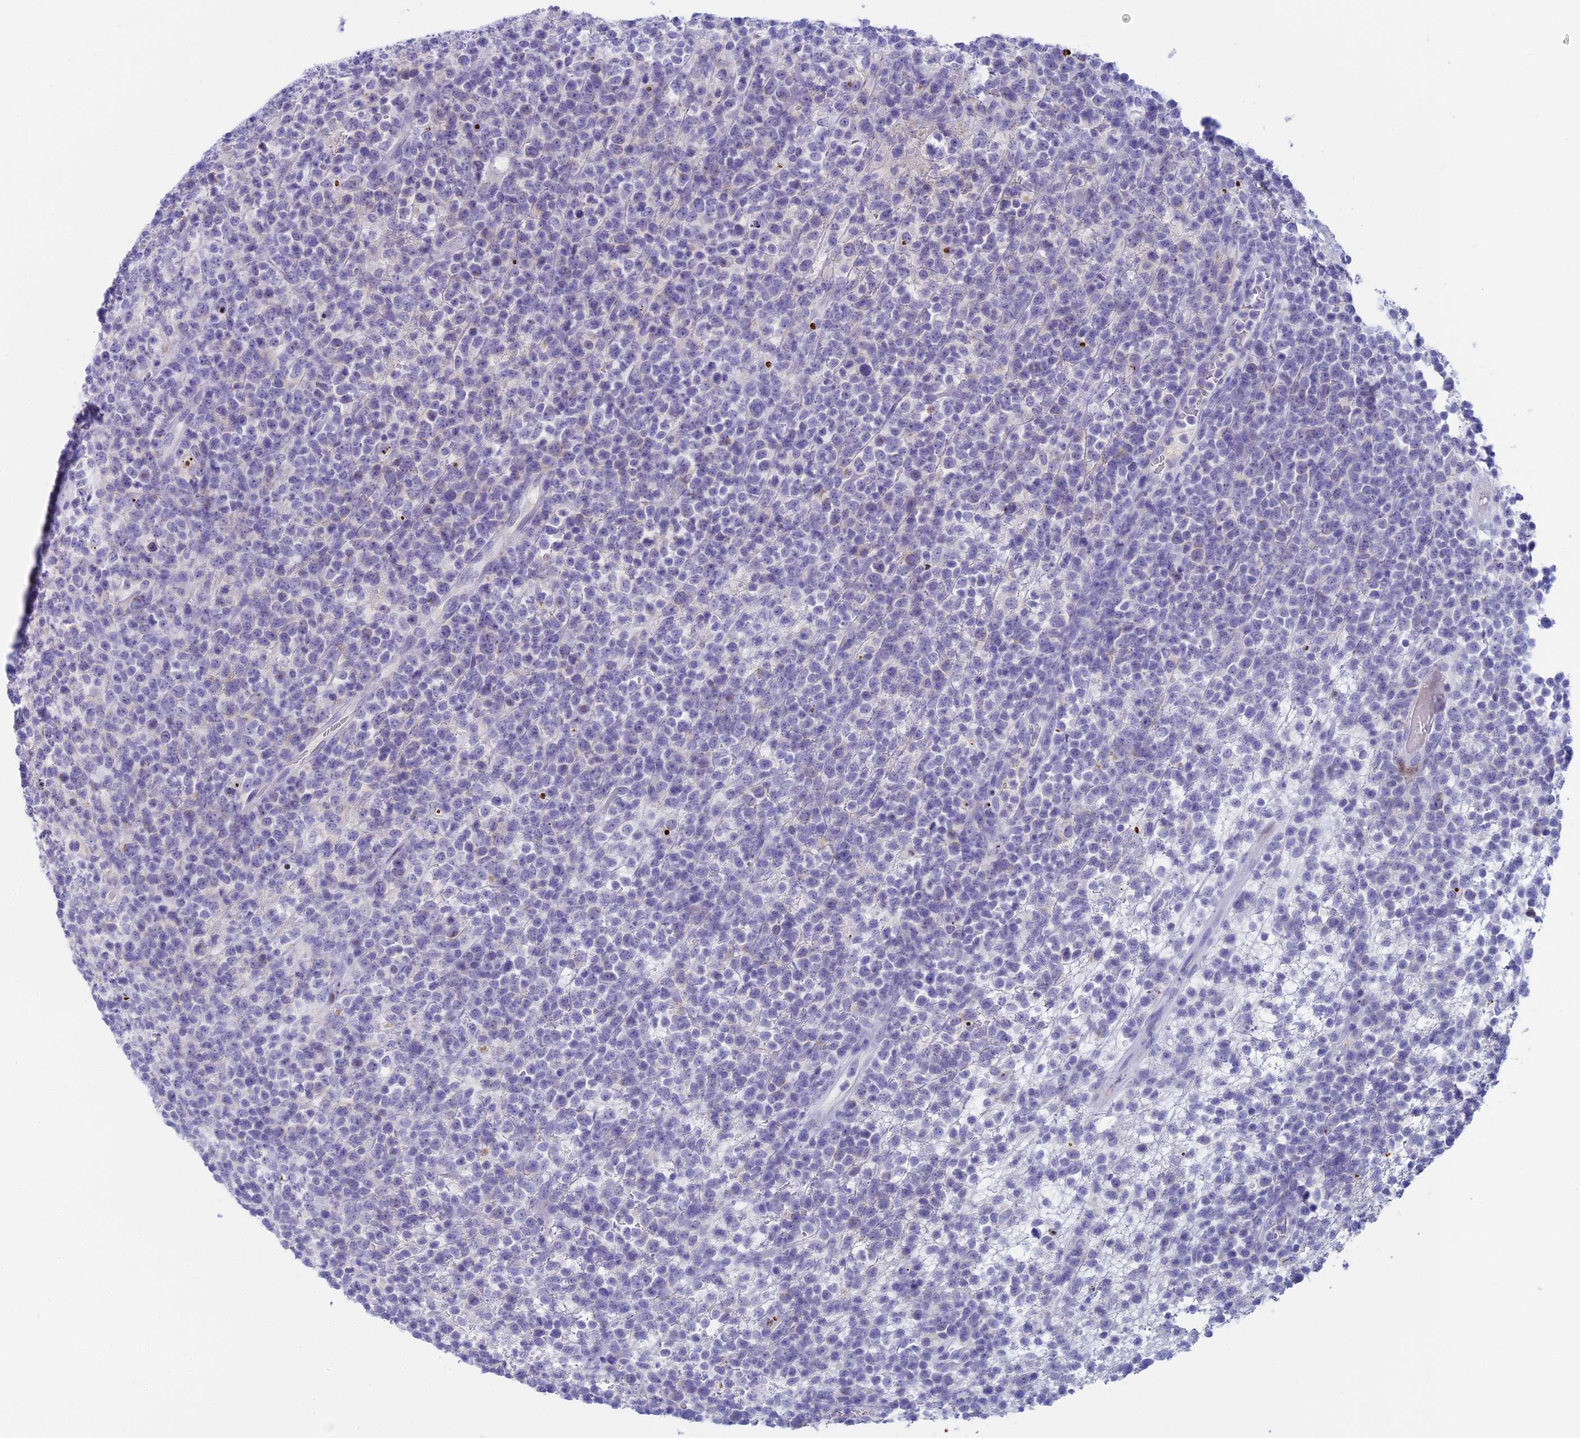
{"staining": {"intensity": "negative", "quantity": "none", "location": "none"}, "tissue": "lymphoma", "cell_type": "Tumor cells", "image_type": "cancer", "snomed": [{"axis": "morphology", "description": "Malignant lymphoma, non-Hodgkin's type, High grade"}, {"axis": "topography", "description": "Colon"}], "caption": "The image exhibits no staining of tumor cells in malignant lymphoma, non-Hodgkin's type (high-grade). The staining is performed using DAB (3,3'-diaminobenzidine) brown chromogen with nuclei counter-stained in using hematoxylin.", "gene": "REXO5", "patient": {"sex": "female", "age": 53}}